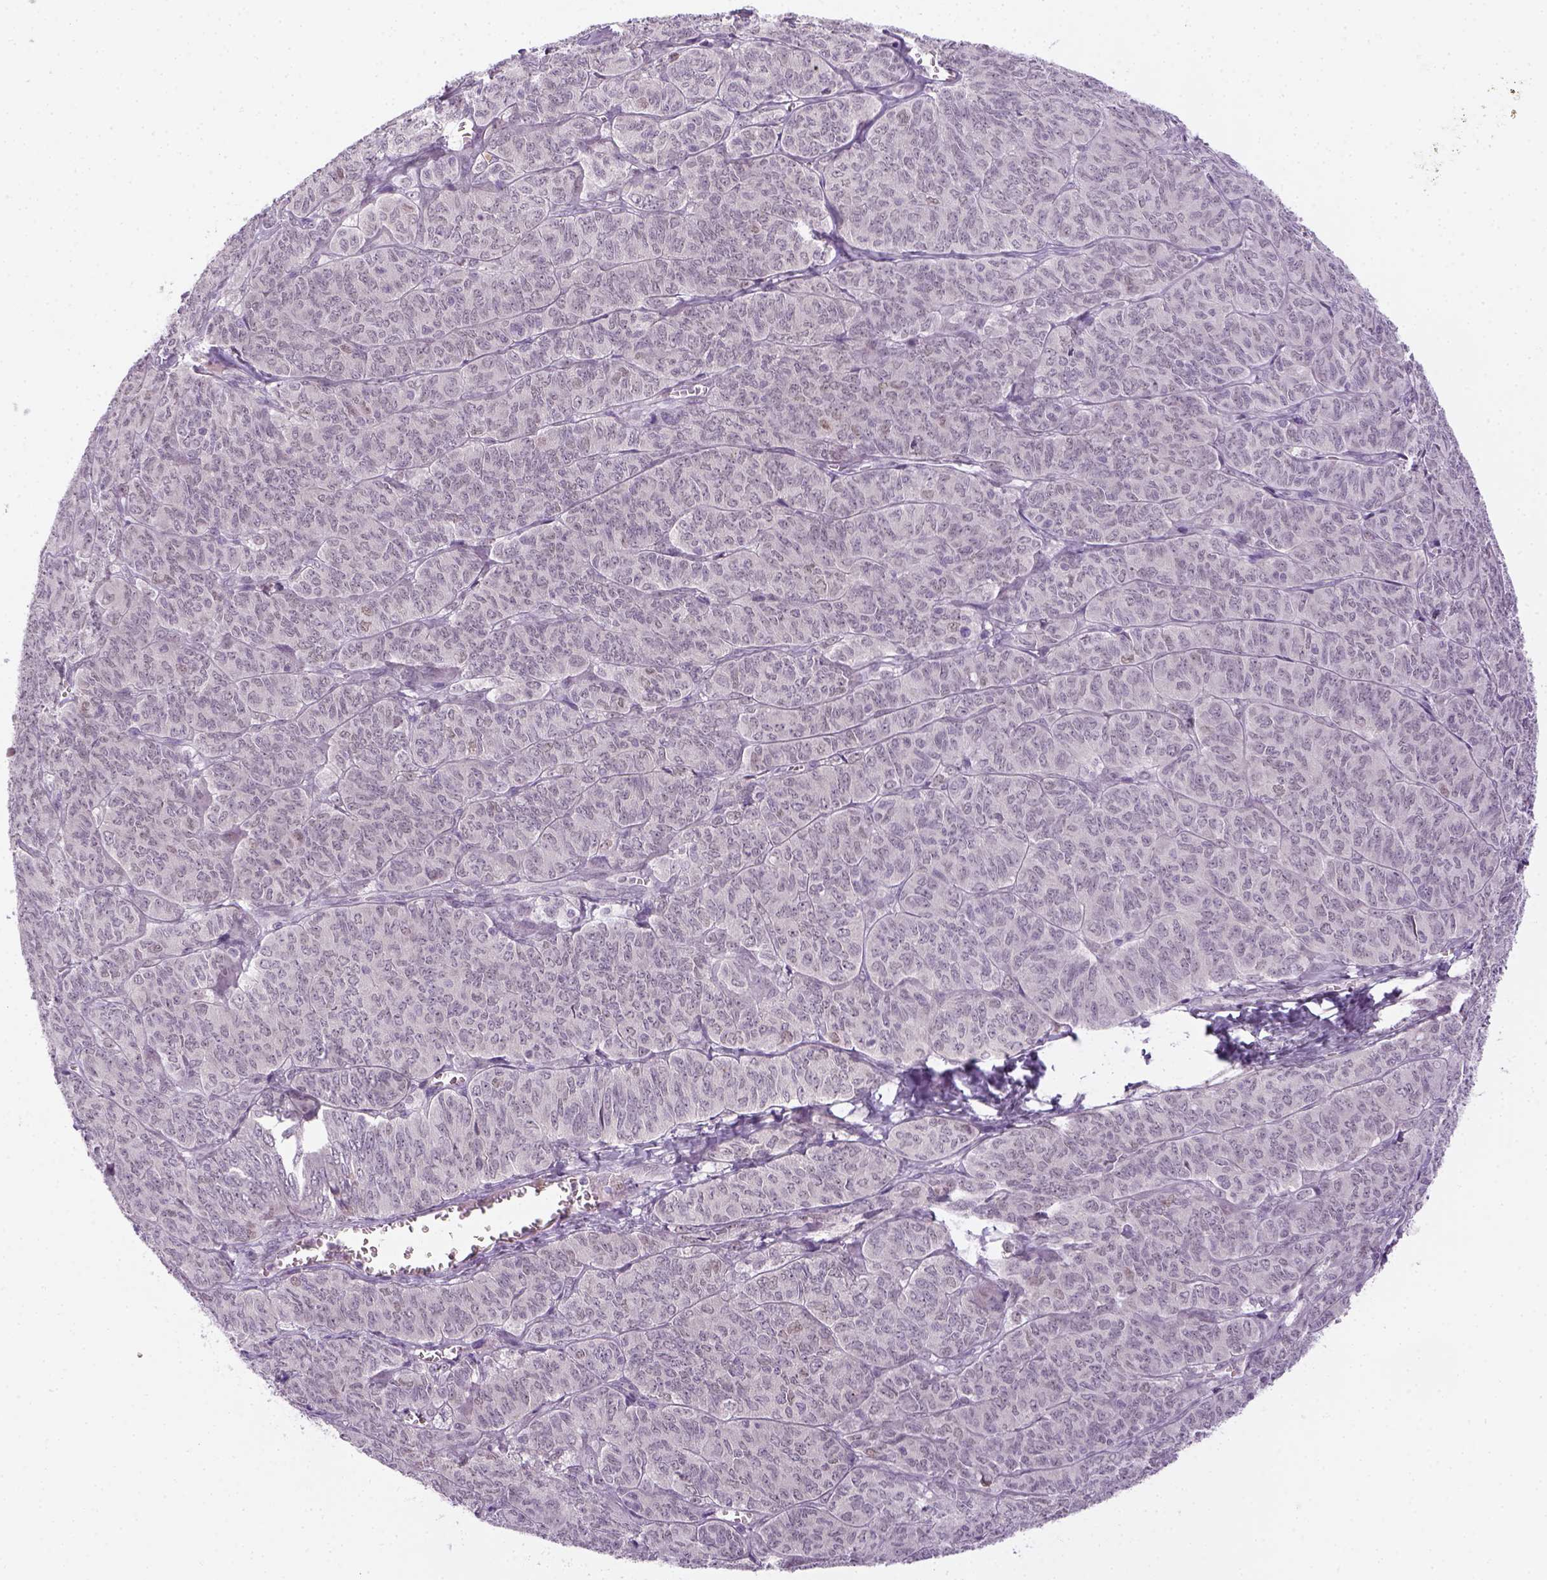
{"staining": {"intensity": "negative", "quantity": "none", "location": "none"}, "tissue": "ovarian cancer", "cell_type": "Tumor cells", "image_type": "cancer", "snomed": [{"axis": "morphology", "description": "Carcinoma, endometroid"}, {"axis": "topography", "description": "Ovary"}], "caption": "The image reveals no staining of tumor cells in ovarian cancer (endometroid carcinoma).", "gene": "MAGEB3", "patient": {"sex": "female", "age": 80}}